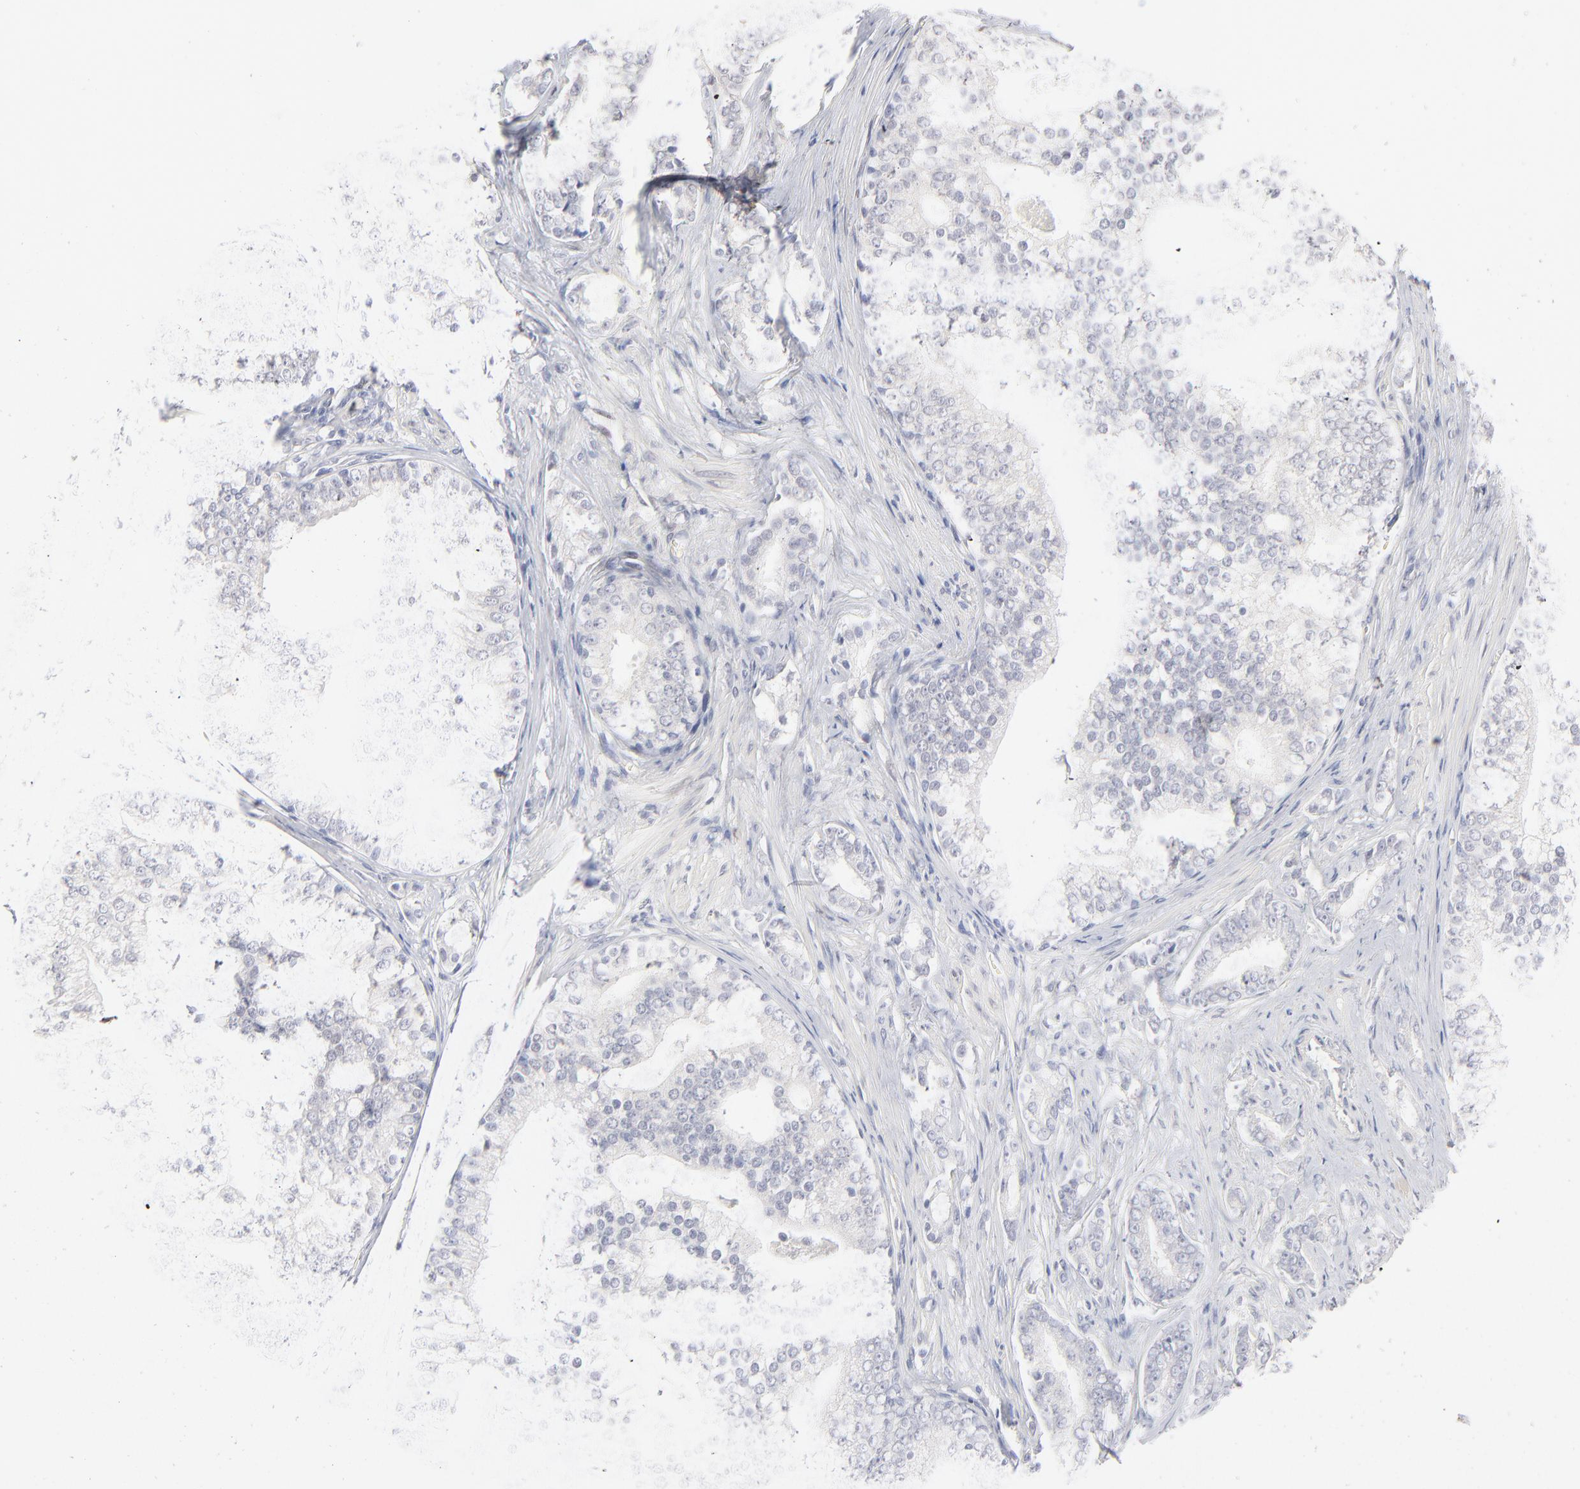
{"staining": {"intensity": "negative", "quantity": "none", "location": "none"}, "tissue": "prostate cancer", "cell_type": "Tumor cells", "image_type": "cancer", "snomed": [{"axis": "morphology", "description": "Adenocarcinoma, Low grade"}, {"axis": "topography", "description": "Prostate"}], "caption": "IHC of human prostate cancer reveals no staining in tumor cells. The staining is performed using DAB (3,3'-diaminobenzidine) brown chromogen with nuclei counter-stained in using hematoxylin.", "gene": "RBM3", "patient": {"sex": "male", "age": 58}}